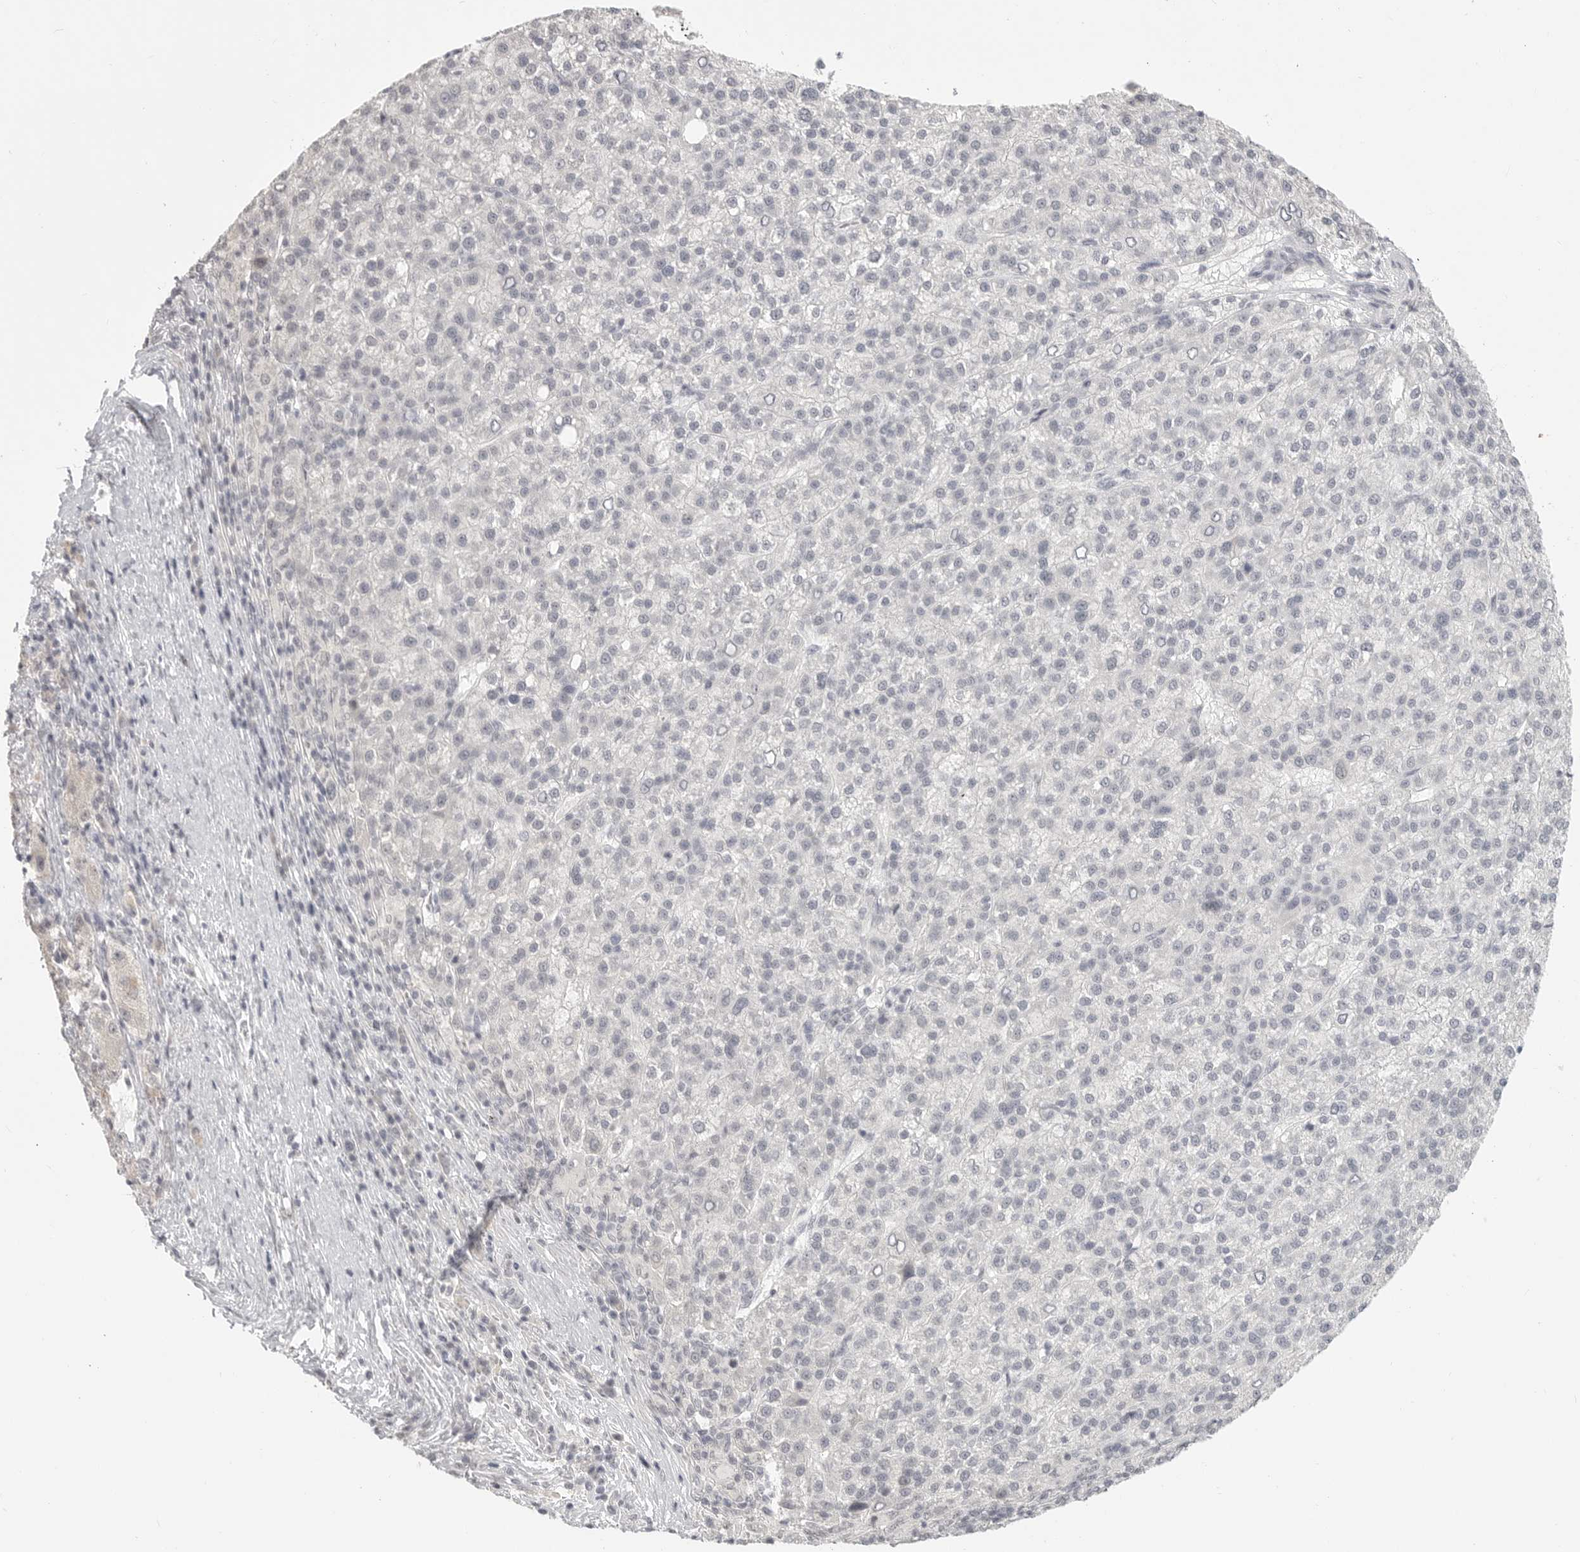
{"staining": {"intensity": "negative", "quantity": "none", "location": "none"}, "tissue": "liver cancer", "cell_type": "Tumor cells", "image_type": "cancer", "snomed": [{"axis": "morphology", "description": "Carcinoma, Hepatocellular, NOS"}, {"axis": "topography", "description": "Liver"}], "caption": "An immunohistochemistry (IHC) image of liver hepatocellular carcinoma is shown. There is no staining in tumor cells of liver hepatocellular carcinoma.", "gene": "KLK11", "patient": {"sex": "female", "age": 58}}